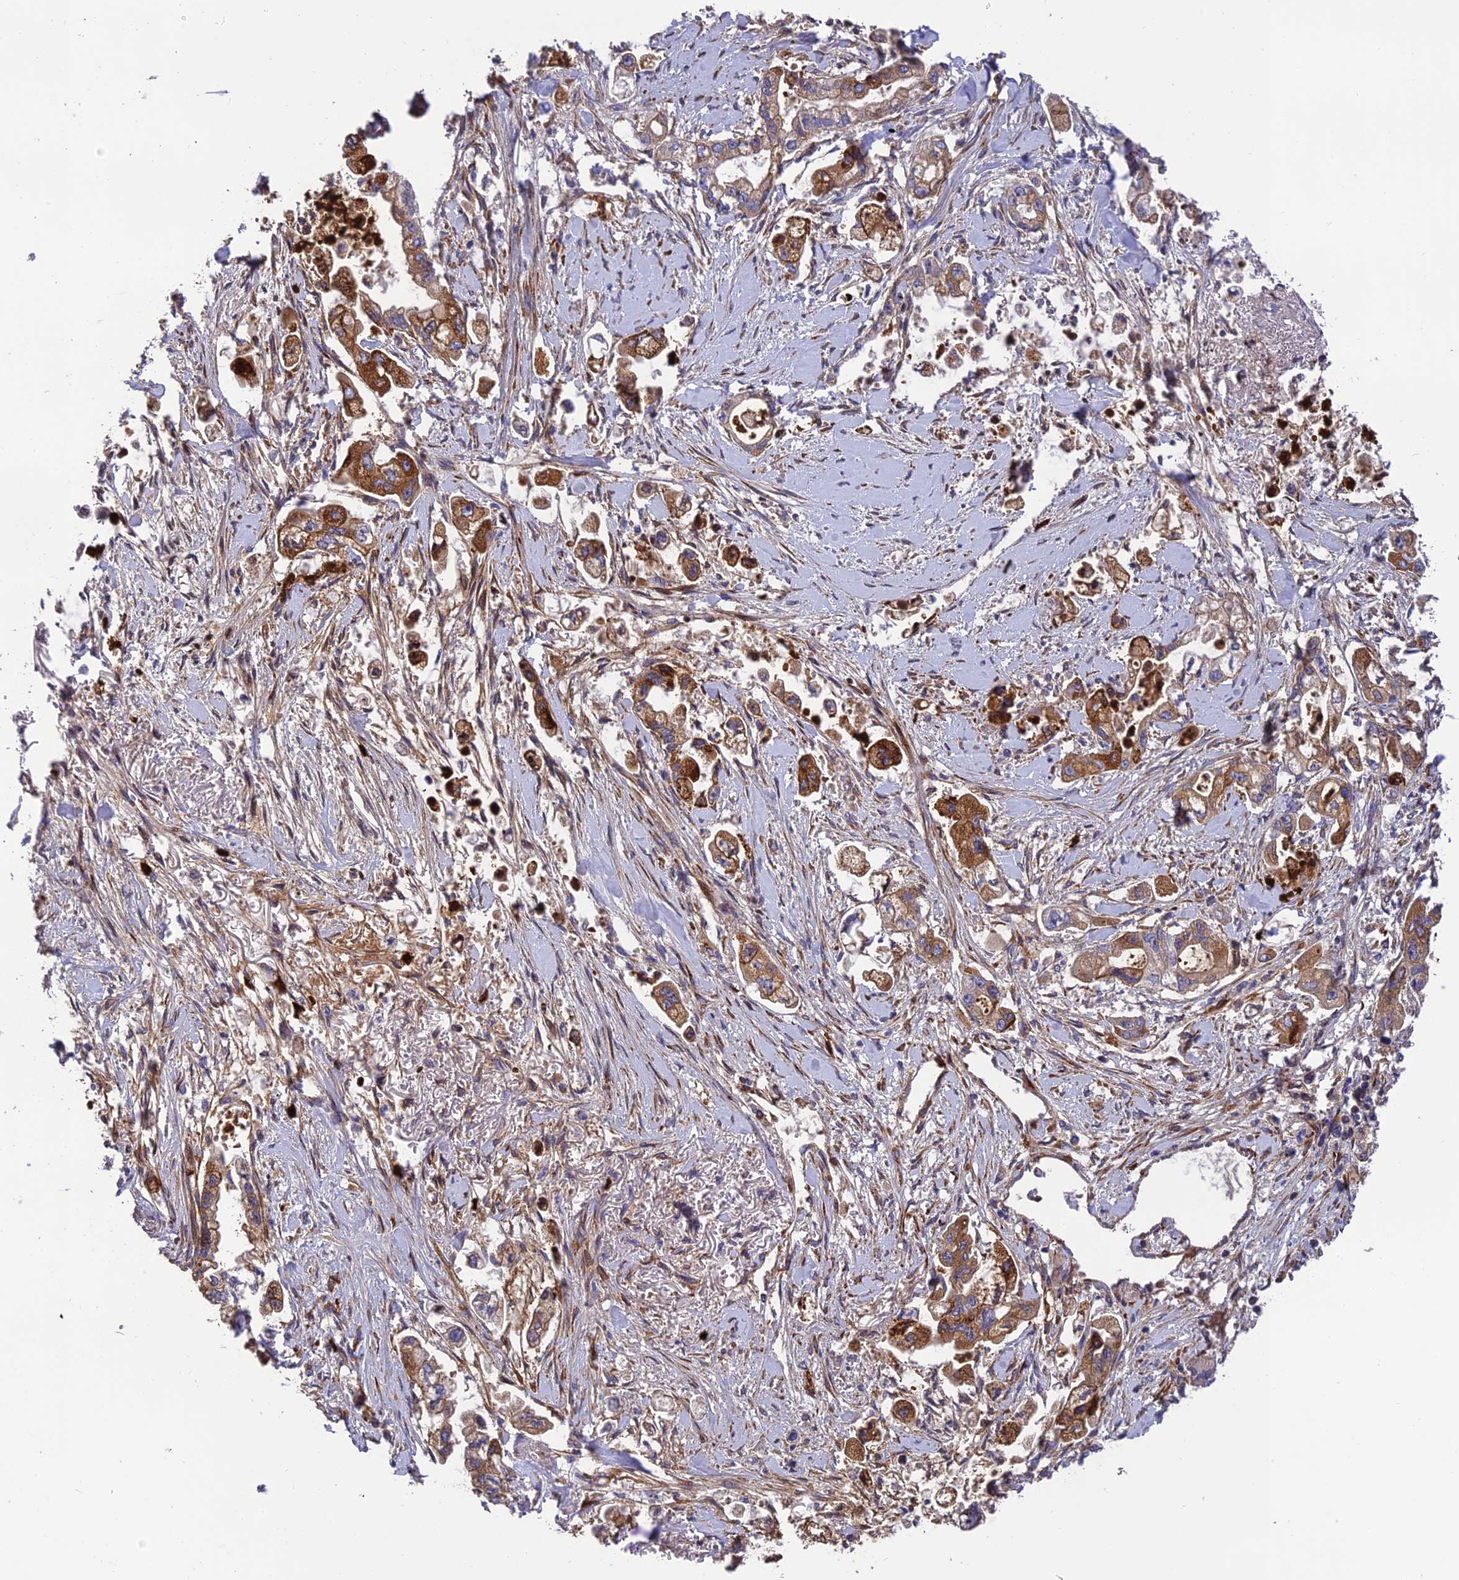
{"staining": {"intensity": "moderate", "quantity": ">75%", "location": "cytoplasmic/membranous"}, "tissue": "stomach cancer", "cell_type": "Tumor cells", "image_type": "cancer", "snomed": [{"axis": "morphology", "description": "Adenocarcinoma, NOS"}, {"axis": "topography", "description": "Stomach"}], "caption": "A medium amount of moderate cytoplasmic/membranous expression is seen in approximately >75% of tumor cells in stomach cancer (adenocarcinoma) tissue.", "gene": "CPSF4L", "patient": {"sex": "male", "age": 62}}